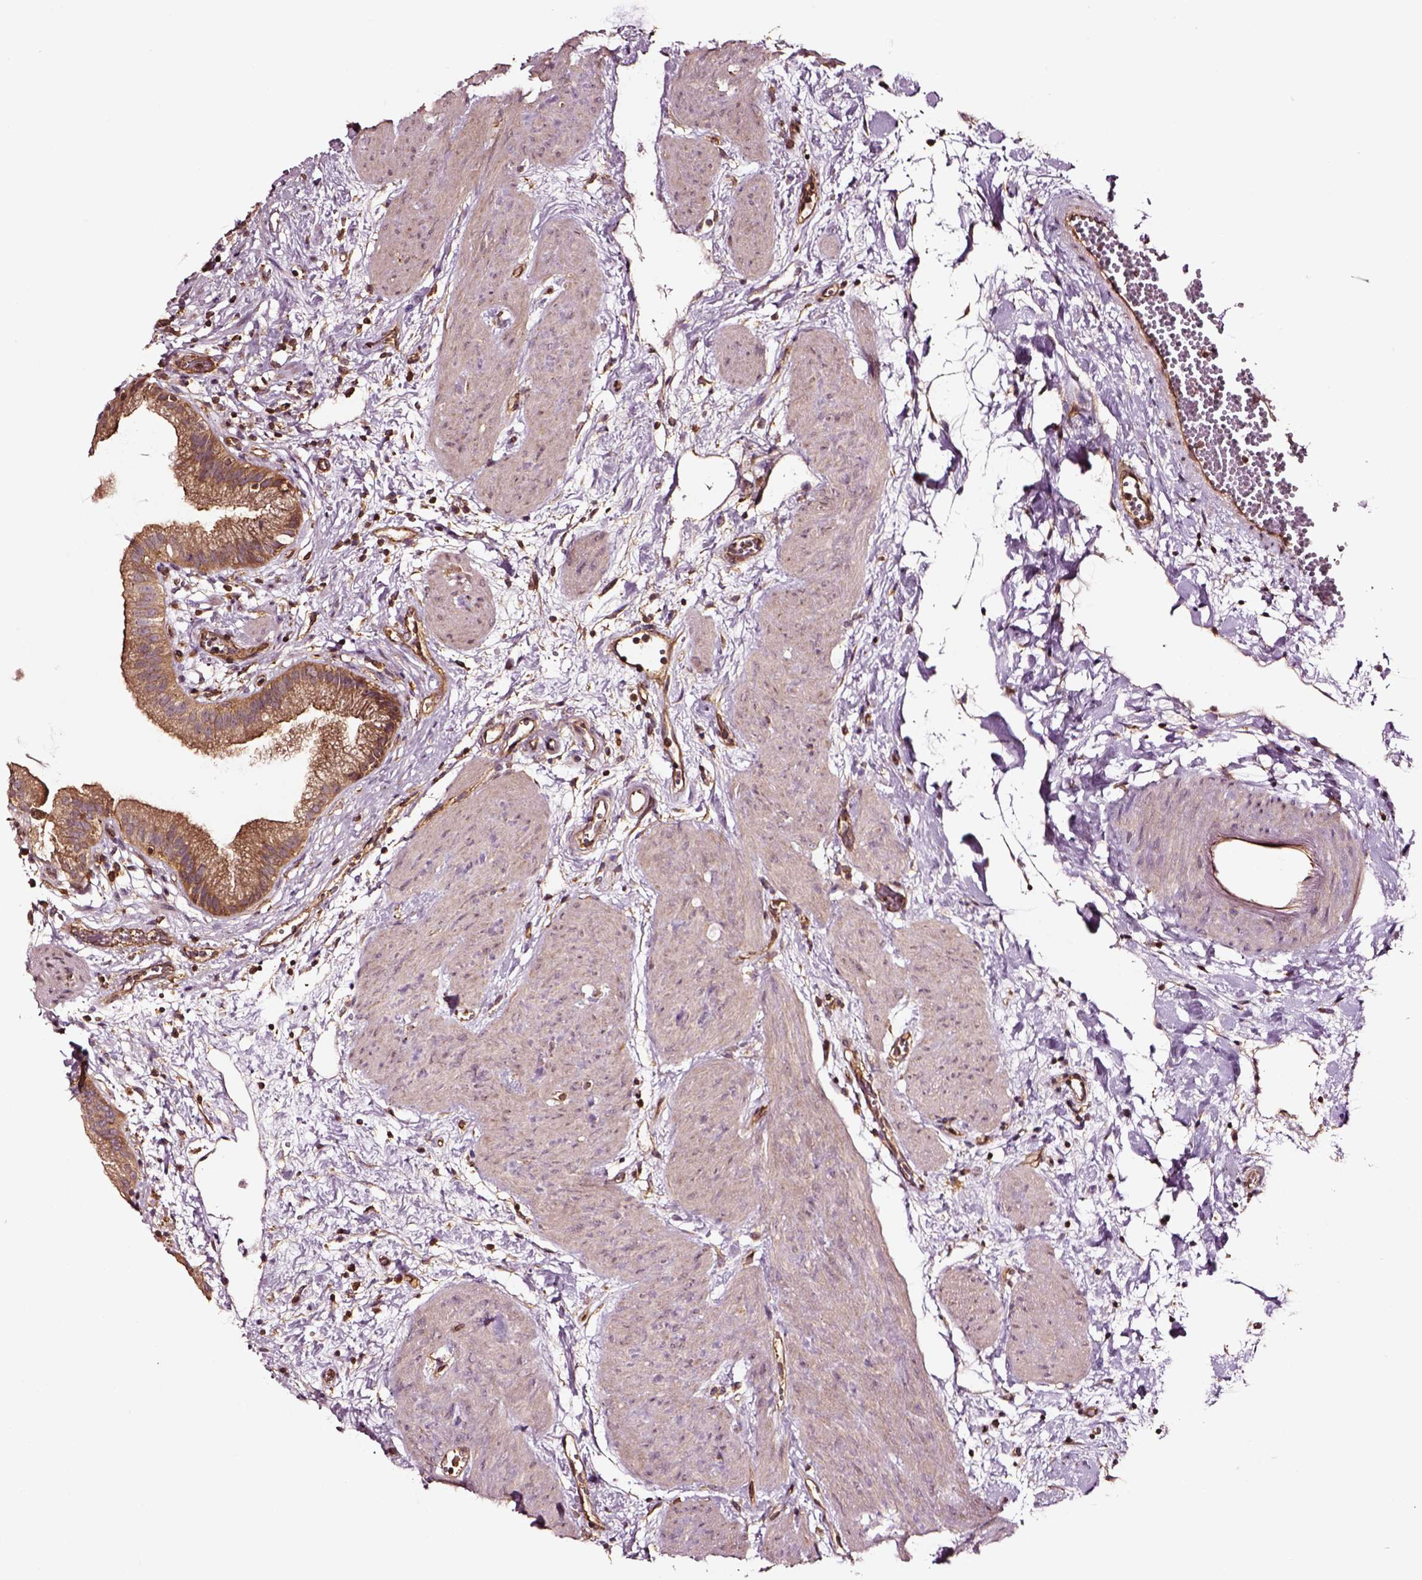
{"staining": {"intensity": "strong", "quantity": ">75%", "location": "cytoplasmic/membranous"}, "tissue": "gallbladder", "cell_type": "Glandular cells", "image_type": "normal", "snomed": [{"axis": "morphology", "description": "Normal tissue, NOS"}, {"axis": "topography", "description": "Gallbladder"}], "caption": "Immunohistochemistry (IHC) photomicrograph of normal gallbladder: human gallbladder stained using immunohistochemistry (IHC) demonstrates high levels of strong protein expression localized specifically in the cytoplasmic/membranous of glandular cells, appearing as a cytoplasmic/membranous brown color.", "gene": "RASSF5", "patient": {"sex": "female", "age": 65}}